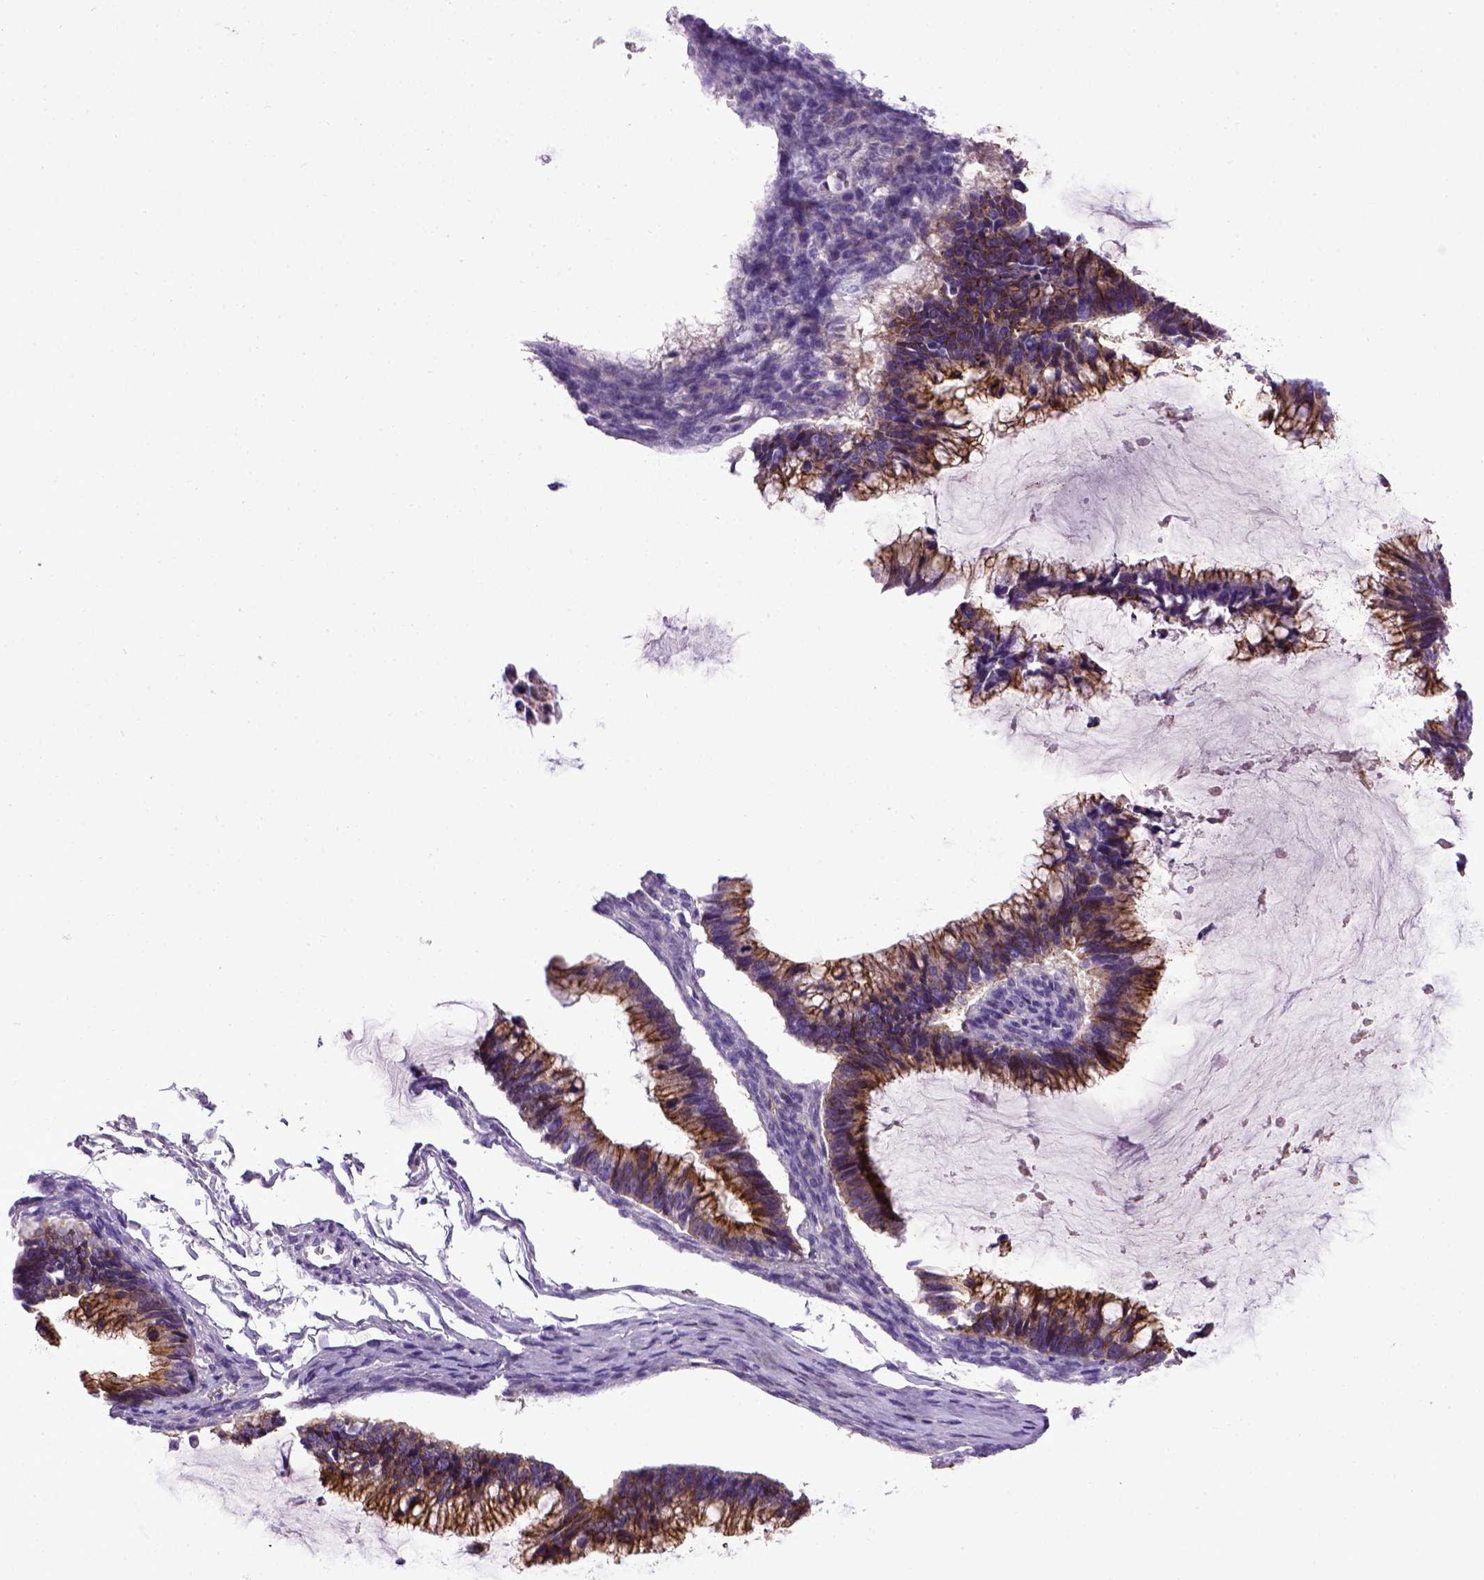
{"staining": {"intensity": "strong", "quantity": ">75%", "location": "cytoplasmic/membranous"}, "tissue": "ovarian cancer", "cell_type": "Tumor cells", "image_type": "cancer", "snomed": [{"axis": "morphology", "description": "Cystadenocarcinoma, mucinous, NOS"}, {"axis": "topography", "description": "Ovary"}], "caption": "Immunohistochemical staining of ovarian cancer (mucinous cystadenocarcinoma) reveals high levels of strong cytoplasmic/membranous positivity in about >75% of tumor cells. (DAB (3,3'-diaminobenzidine) IHC with brightfield microscopy, high magnification).", "gene": "CDH1", "patient": {"sex": "female", "age": 38}}